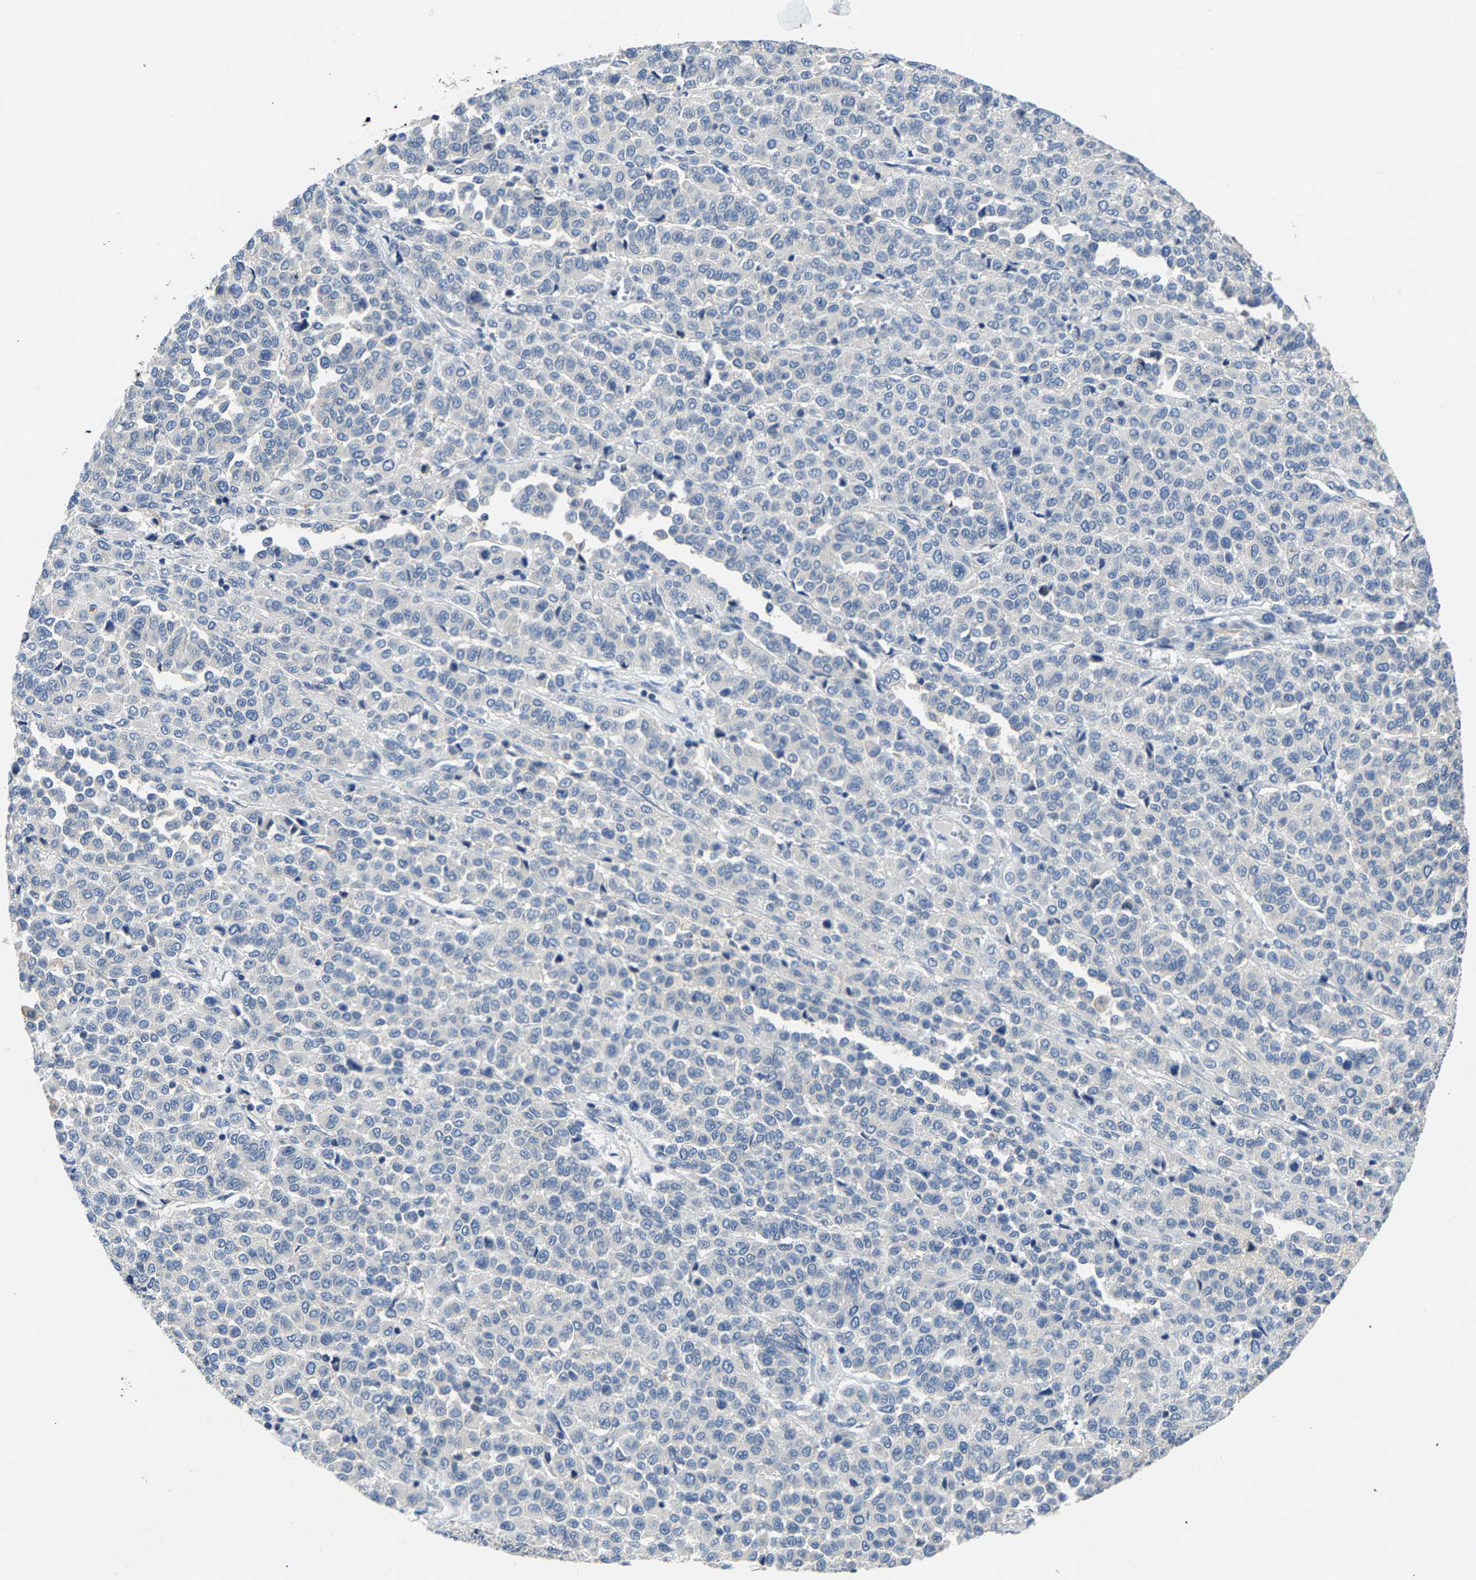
{"staining": {"intensity": "negative", "quantity": "none", "location": "none"}, "tissue": "melanoma", "cell_type": "Tumor cells", "image_type": "cancer", "snomed": [{"axis": "morphology", "description": "Malignant melanoma, Metastatic site"}, {"axis": "topography", "description": "Pancreas"}], "caption": "Immunohistochemistry of malignant melanoma (metastatic site) demonstrates no staining in tumor cells.", "gene": "AGBL3", "patient": {"sex": "female", "age": 30}}